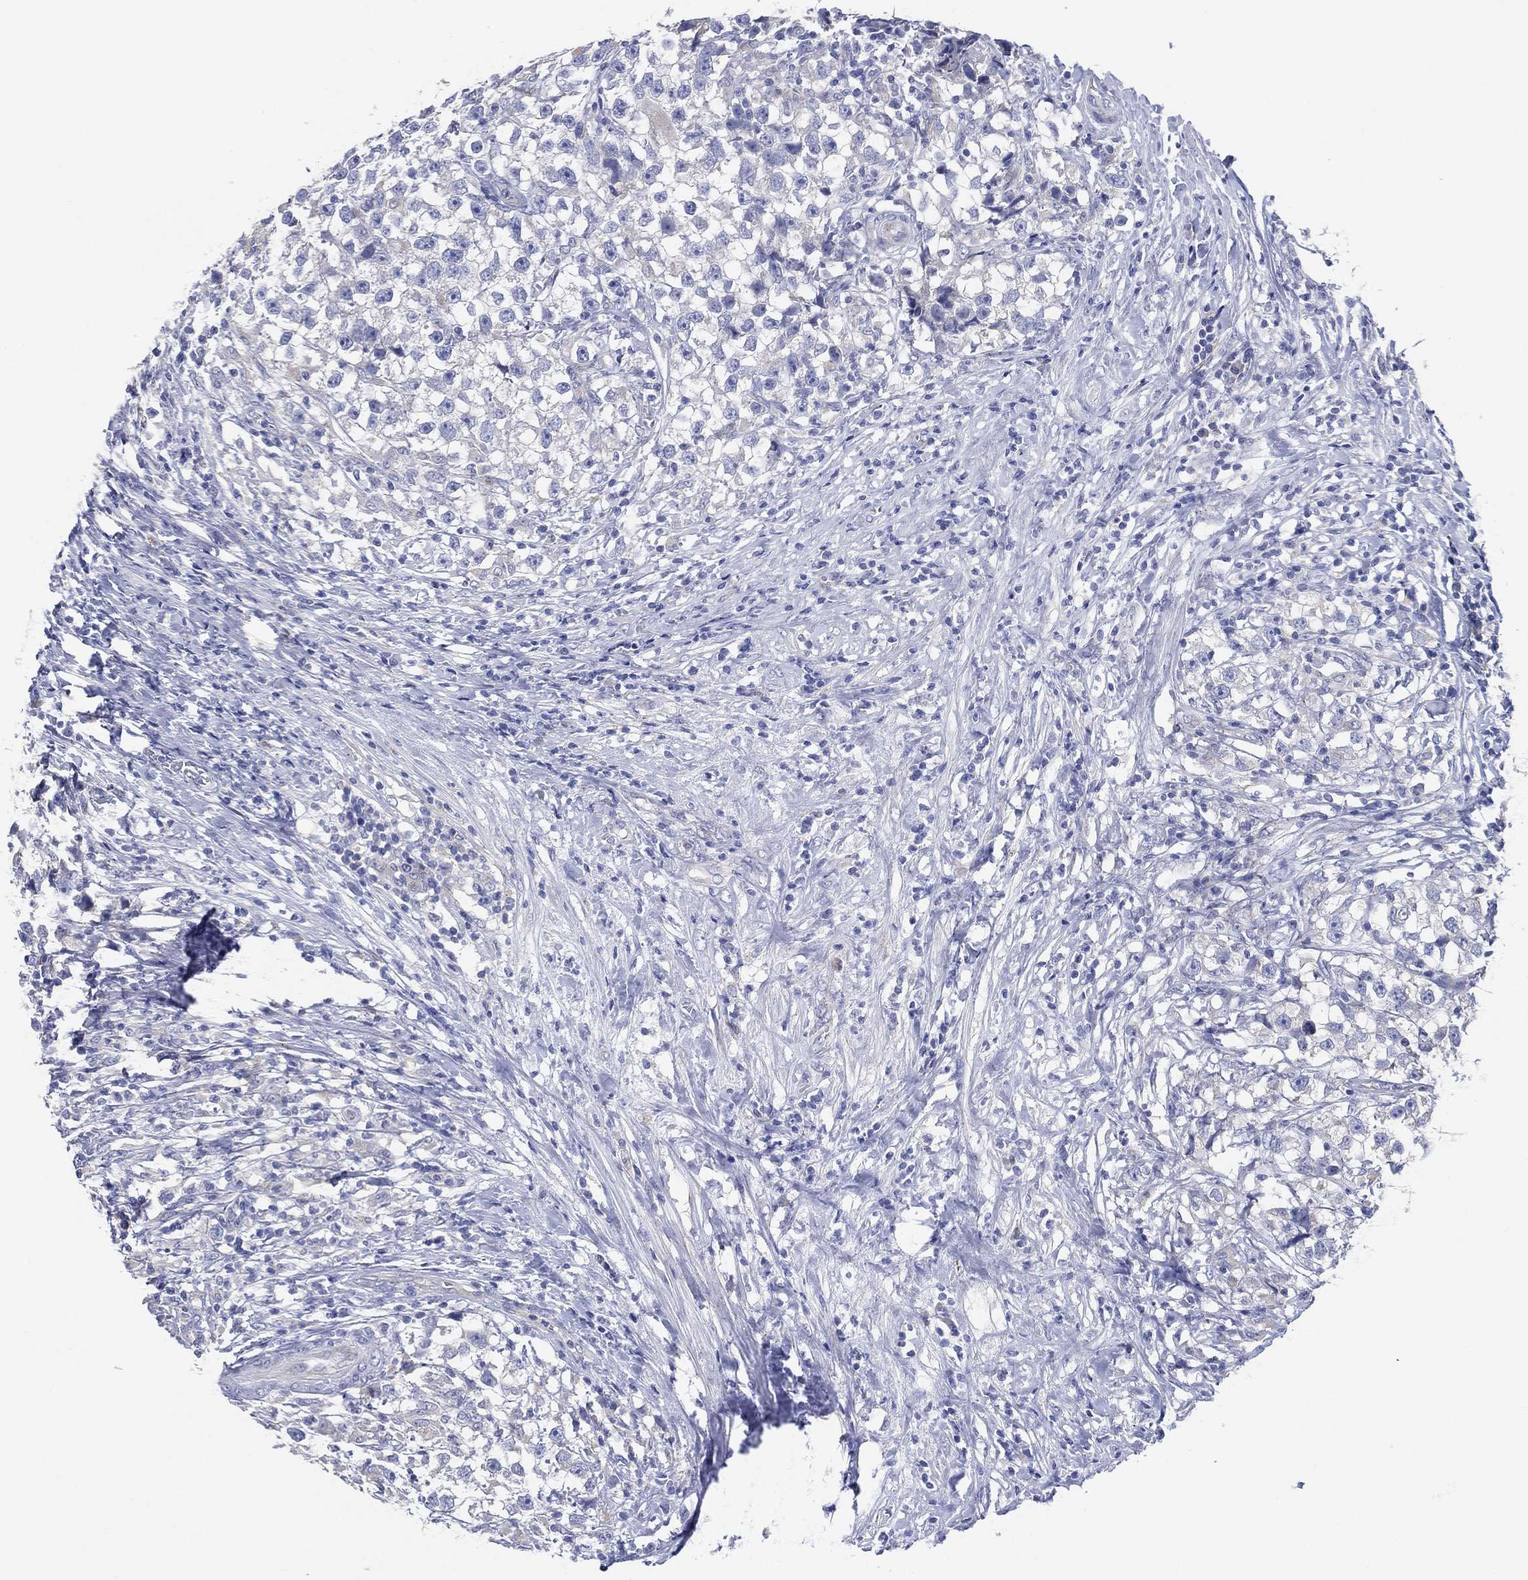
{"staining": {"intensity": "negative", "quantity": "none", "location": "none"}, "tissue": "testis cancer", "cell_type": "Tumor cells", "image_type": "cancer", "snomed": [{"axis": "morphology", "description": "Seminoma, NOS"}, {"axis": "topography", "description": "Testis"}], "caption": "This is an IHC image of testis seminoma. There is no positivity in tumor cells.", "gene": "GALNS", "patient": {"sex": "male", "age": 46}}